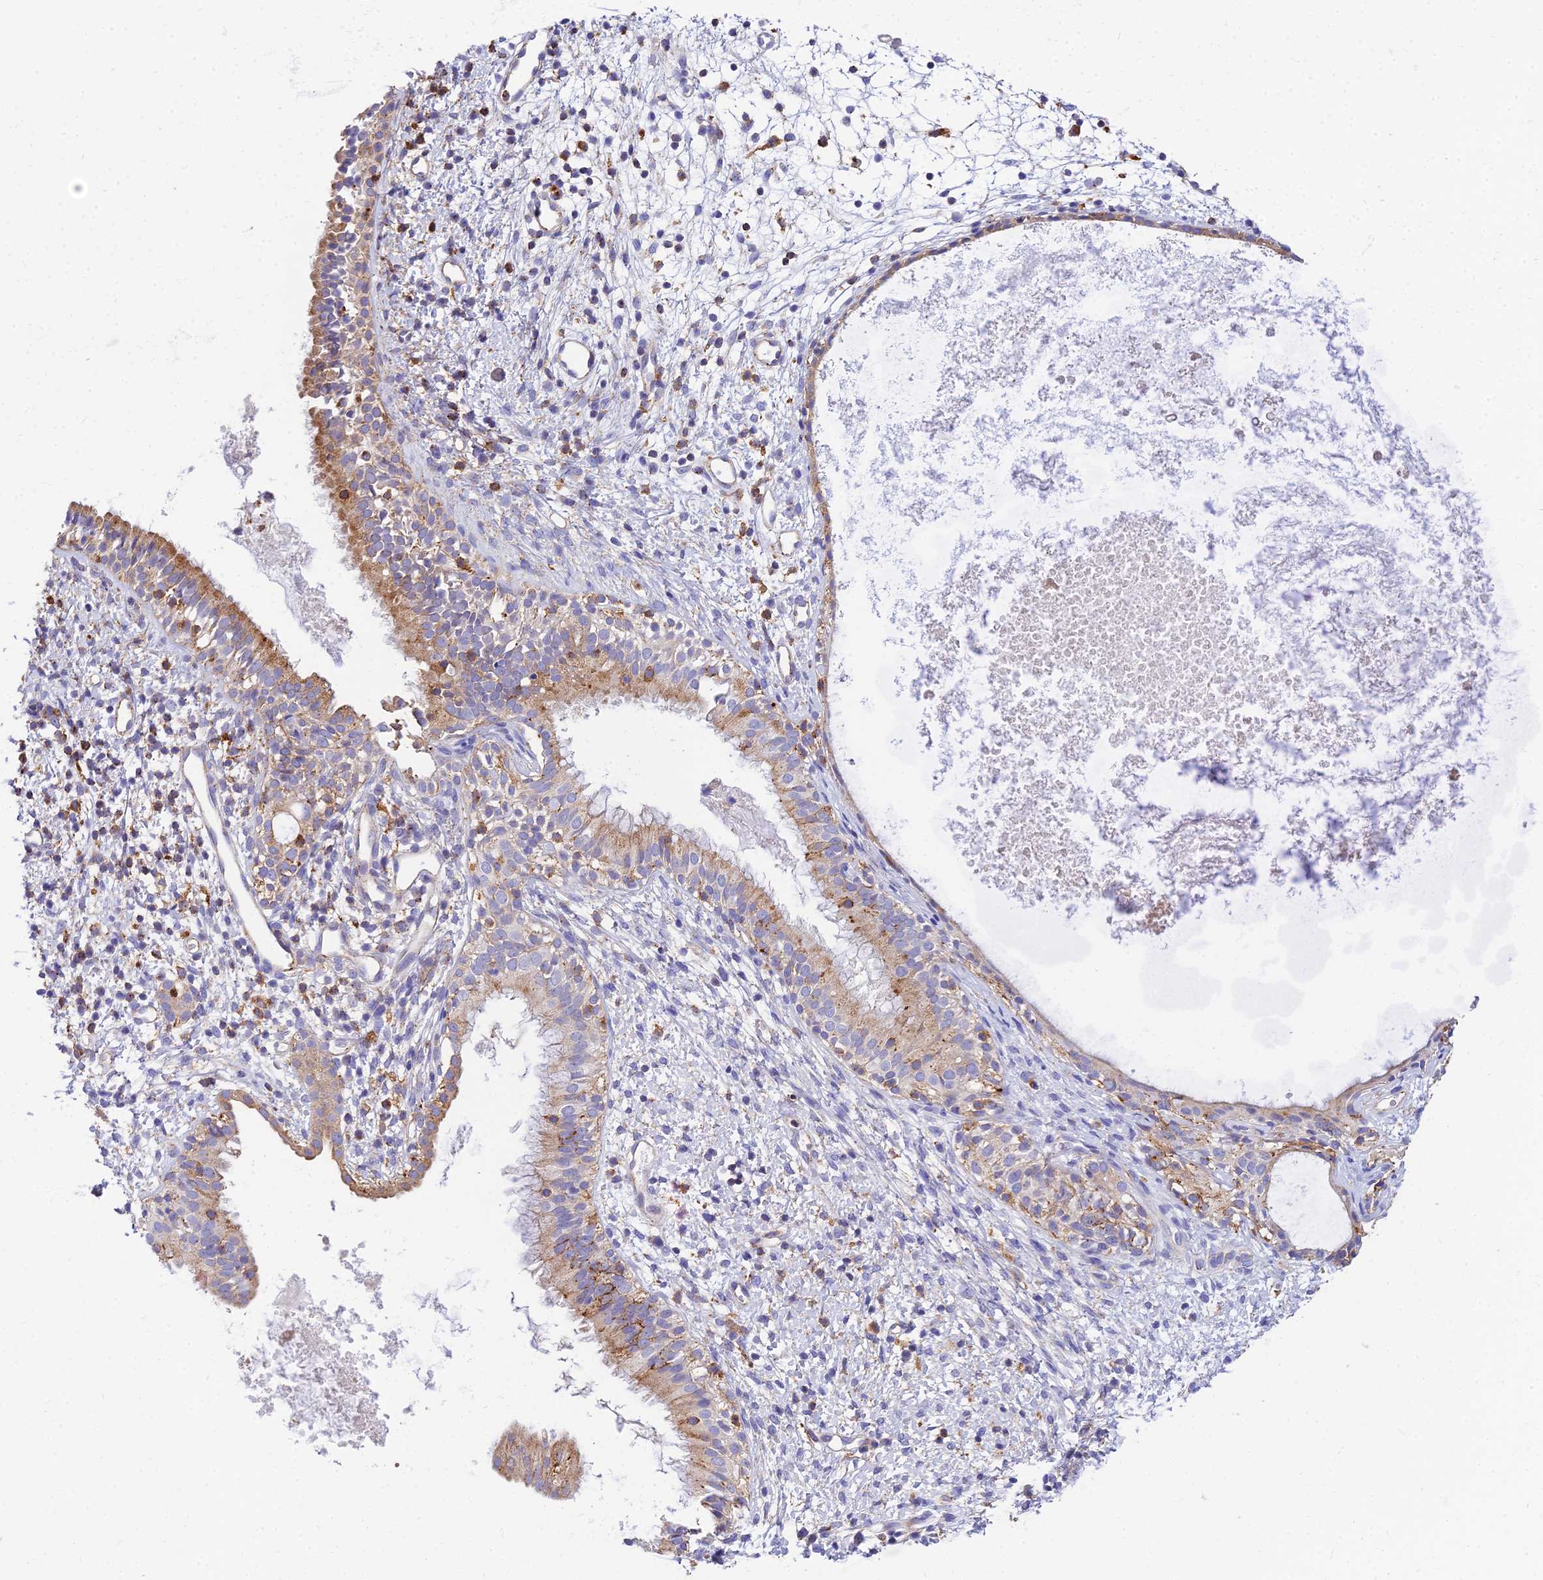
{"staining": {"intensity": "moderate", "quantity": "25%-75%", "location": "cytoplasmic/membranous"}, "tissue": "nasopharynx", "cell_type": "Respiratory epithelial cells", "image_type": "normal", "snomed": [{"axis": "morphology", "description": "Normal tissue, NOS"}, {"axis": "topography", "description": "Nasopharynx"}], "caption": "This histopathology image reveals immunohistochemistry (IHC) staining of benign nasopharynx, with medium moderate cytoplasmic/membranous positivity in approximately 25%-75% of respiratory epithelial cells.", "gene": "ARL8A", "patient": {"sex": "male", "age": 22}}